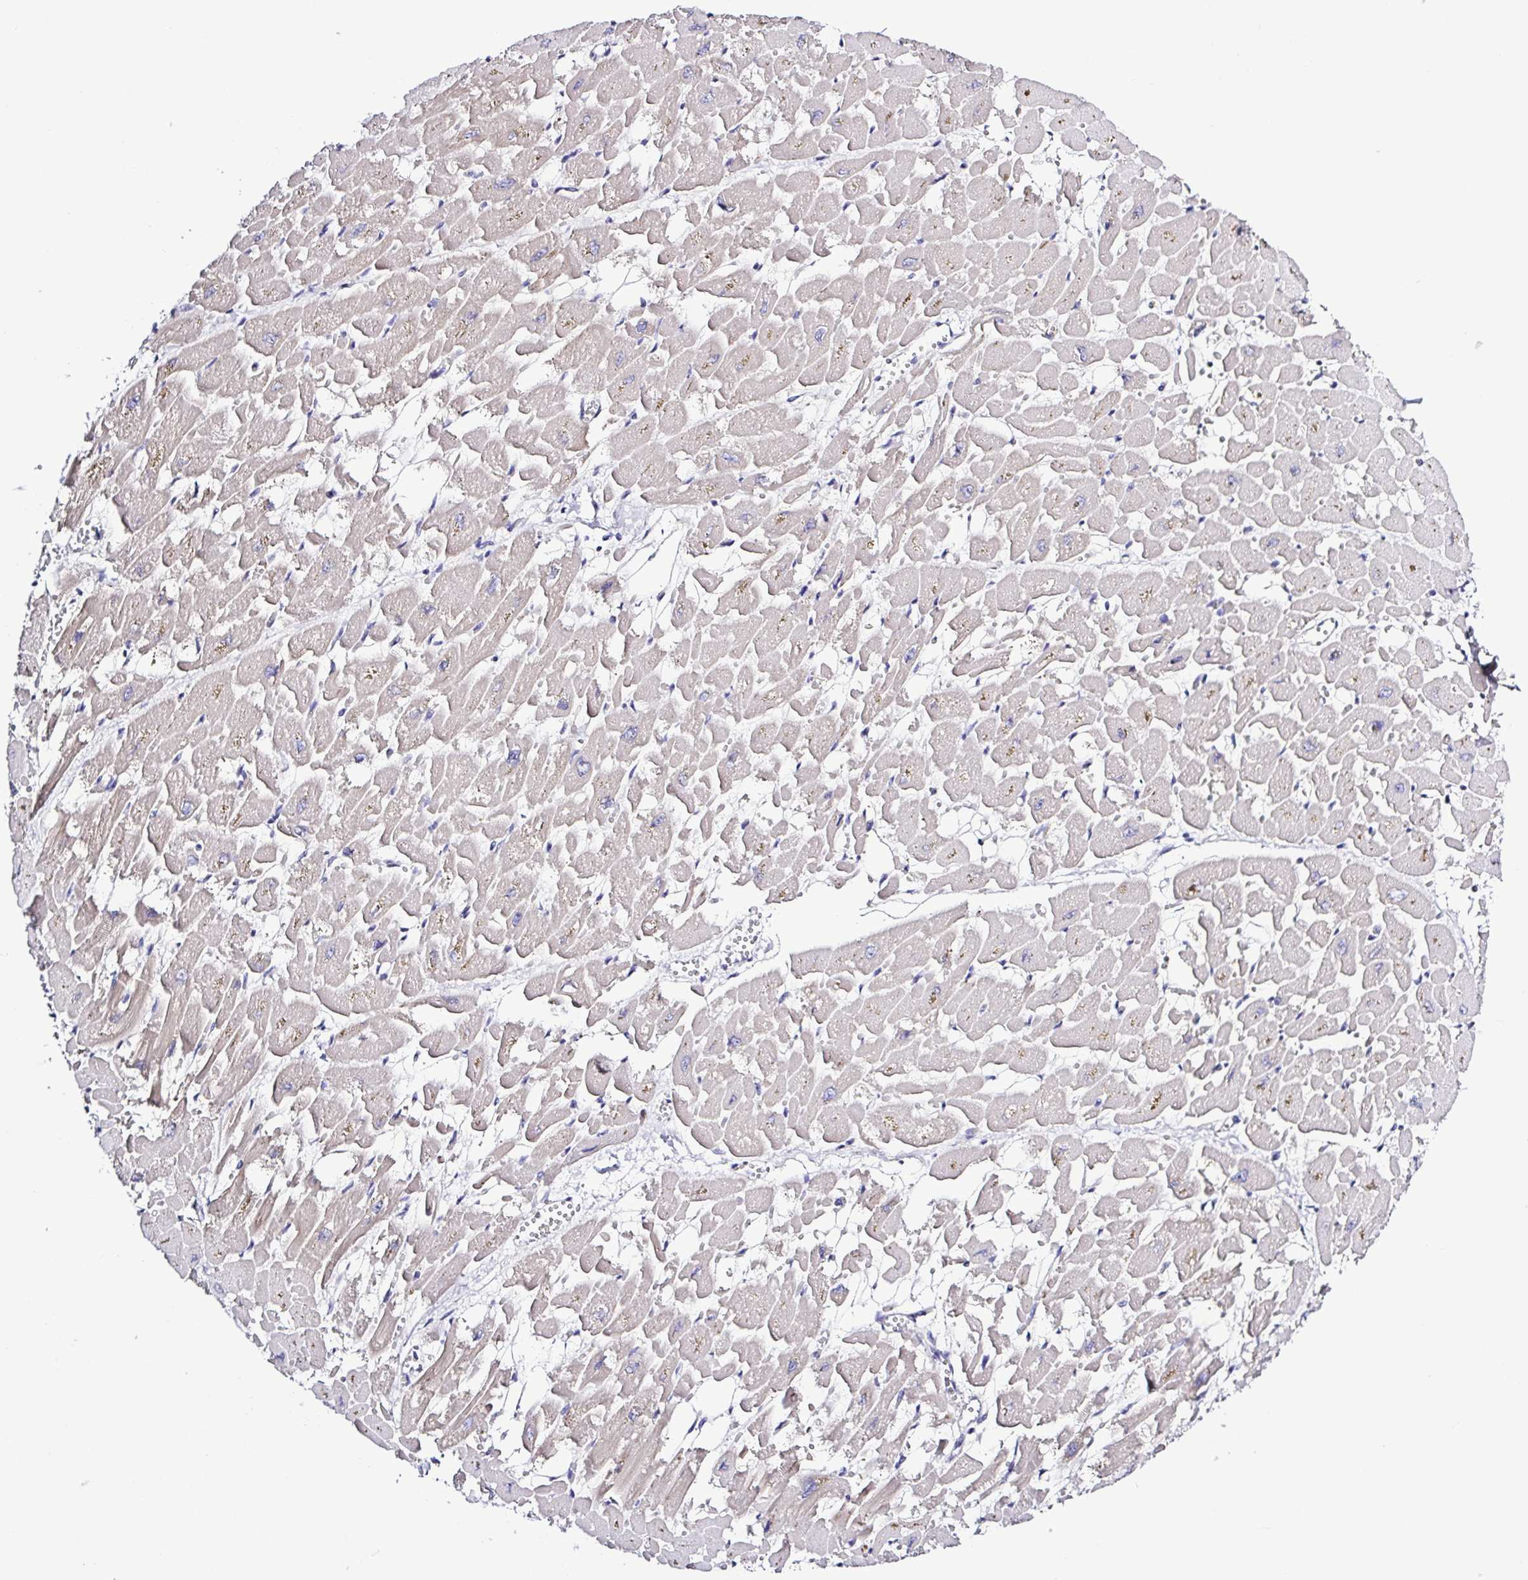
{"staining": {"intensity": "weak", "quantity": "25%-75%", "location": "cytoplasmic/membranous"}, "tissue": "heart muscle", "cell_type": "Cardiomyocytes", "image_type": "normal", "snomed": [{"axis": "morphology", "description": "Normal tissue, NOS"}, {"axis": "topography", "description": "Heart"}], "caption": "A low amount of weak cytoplasmic/membranous expression is seen in approximately 25%-75% of cardiomyocytes in normal heart muscle. (DAB (3,3'-diaminobenzidine) IHC, brown staining for protein, blue staining for nuclei).", "gene": "GABBR2", "patient": {"sex": "female", "age": 52}}